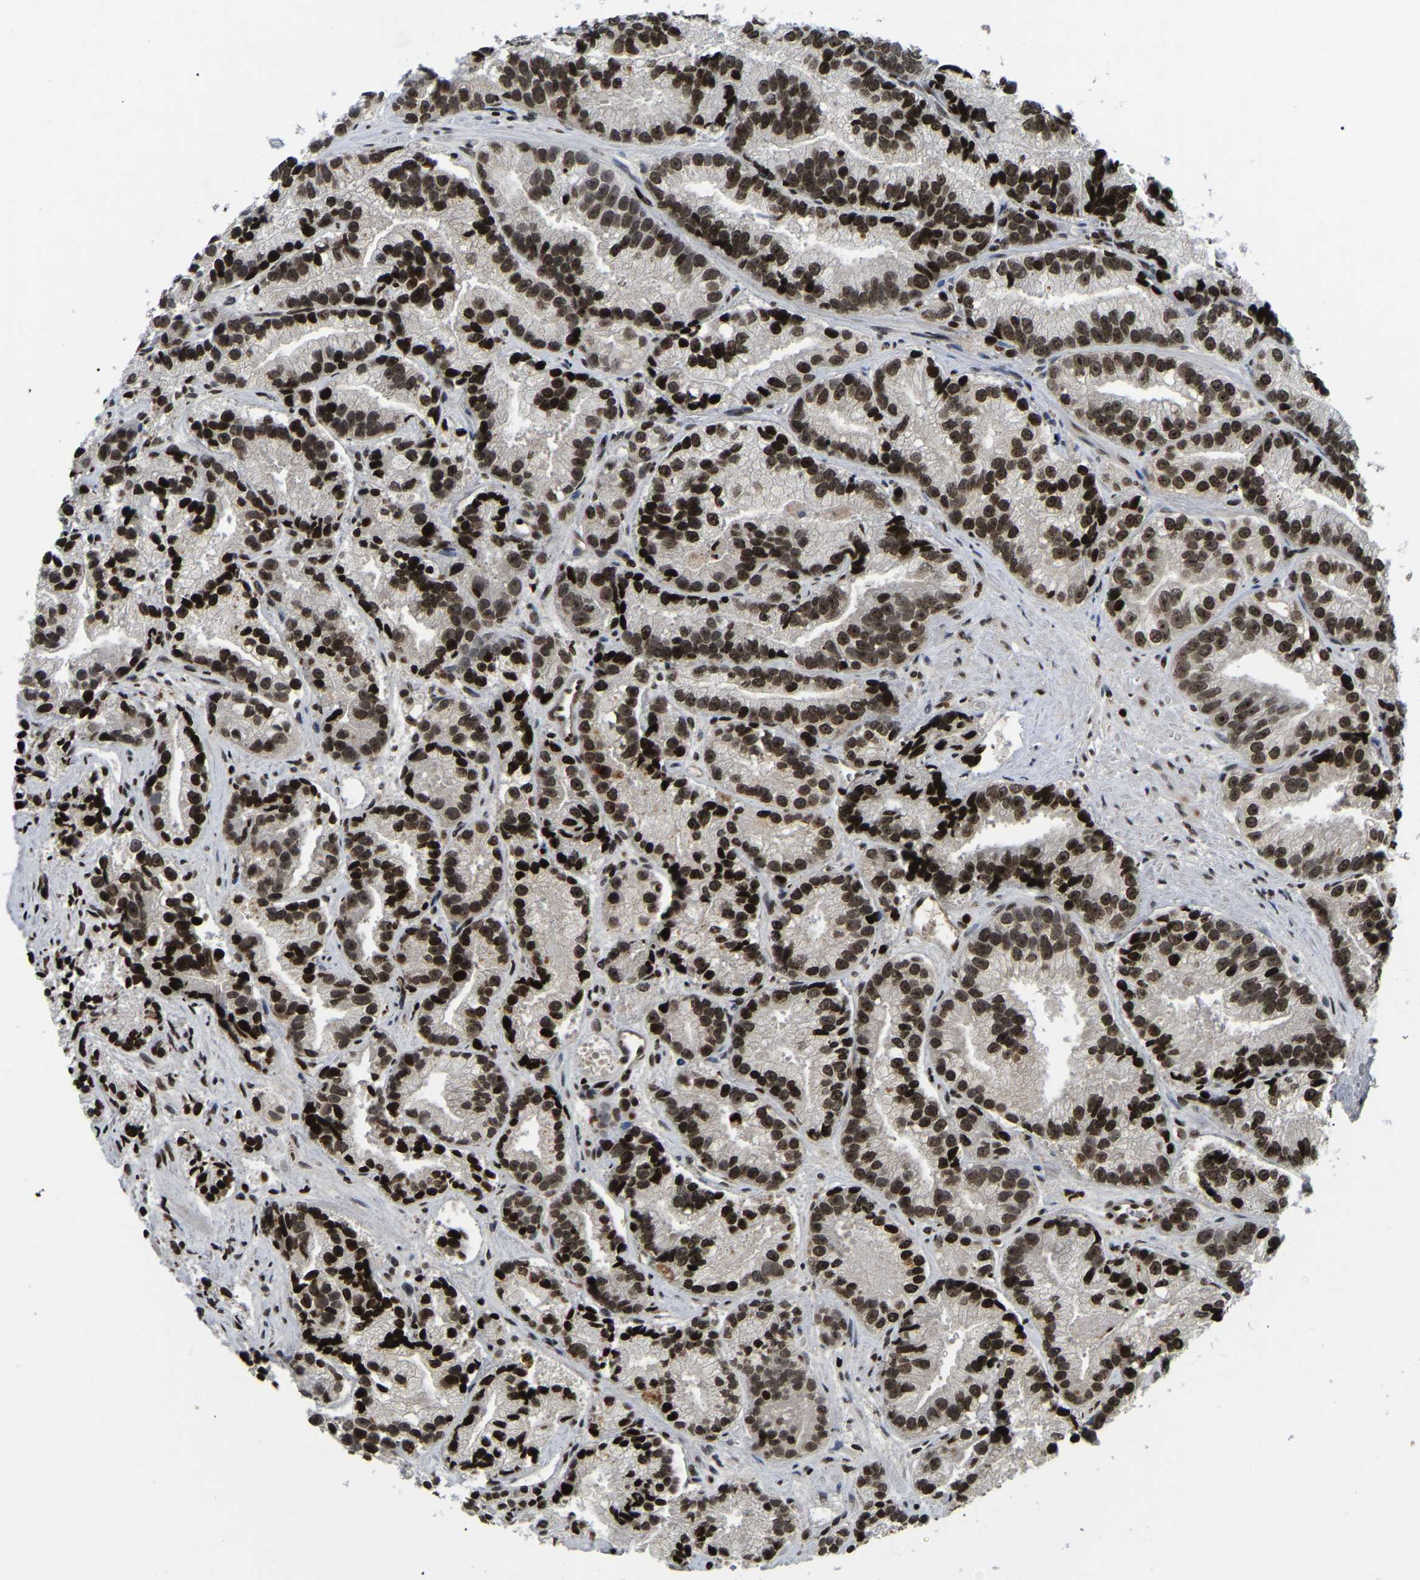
{"staining": {"intensity": "strong", "quantity": ">75%", "location": "nuclear"}, "tissue": "prostate cancer", "cell_type": "Tumor cells", "image_type": "cancer", "snomed": [{"axis": "morphology", "description": "Adenocarcinoma, Low grade"}, {"axis": "topography", "description": "Prostate"}], "caption": "Protein staining by IHC displays strong nuclear expression in approximately >75% of tumor cells in prostate low-grade adenocarcinoma.", "gene": "LRRC61", "patient": {"sex": "male", "age": 89}}